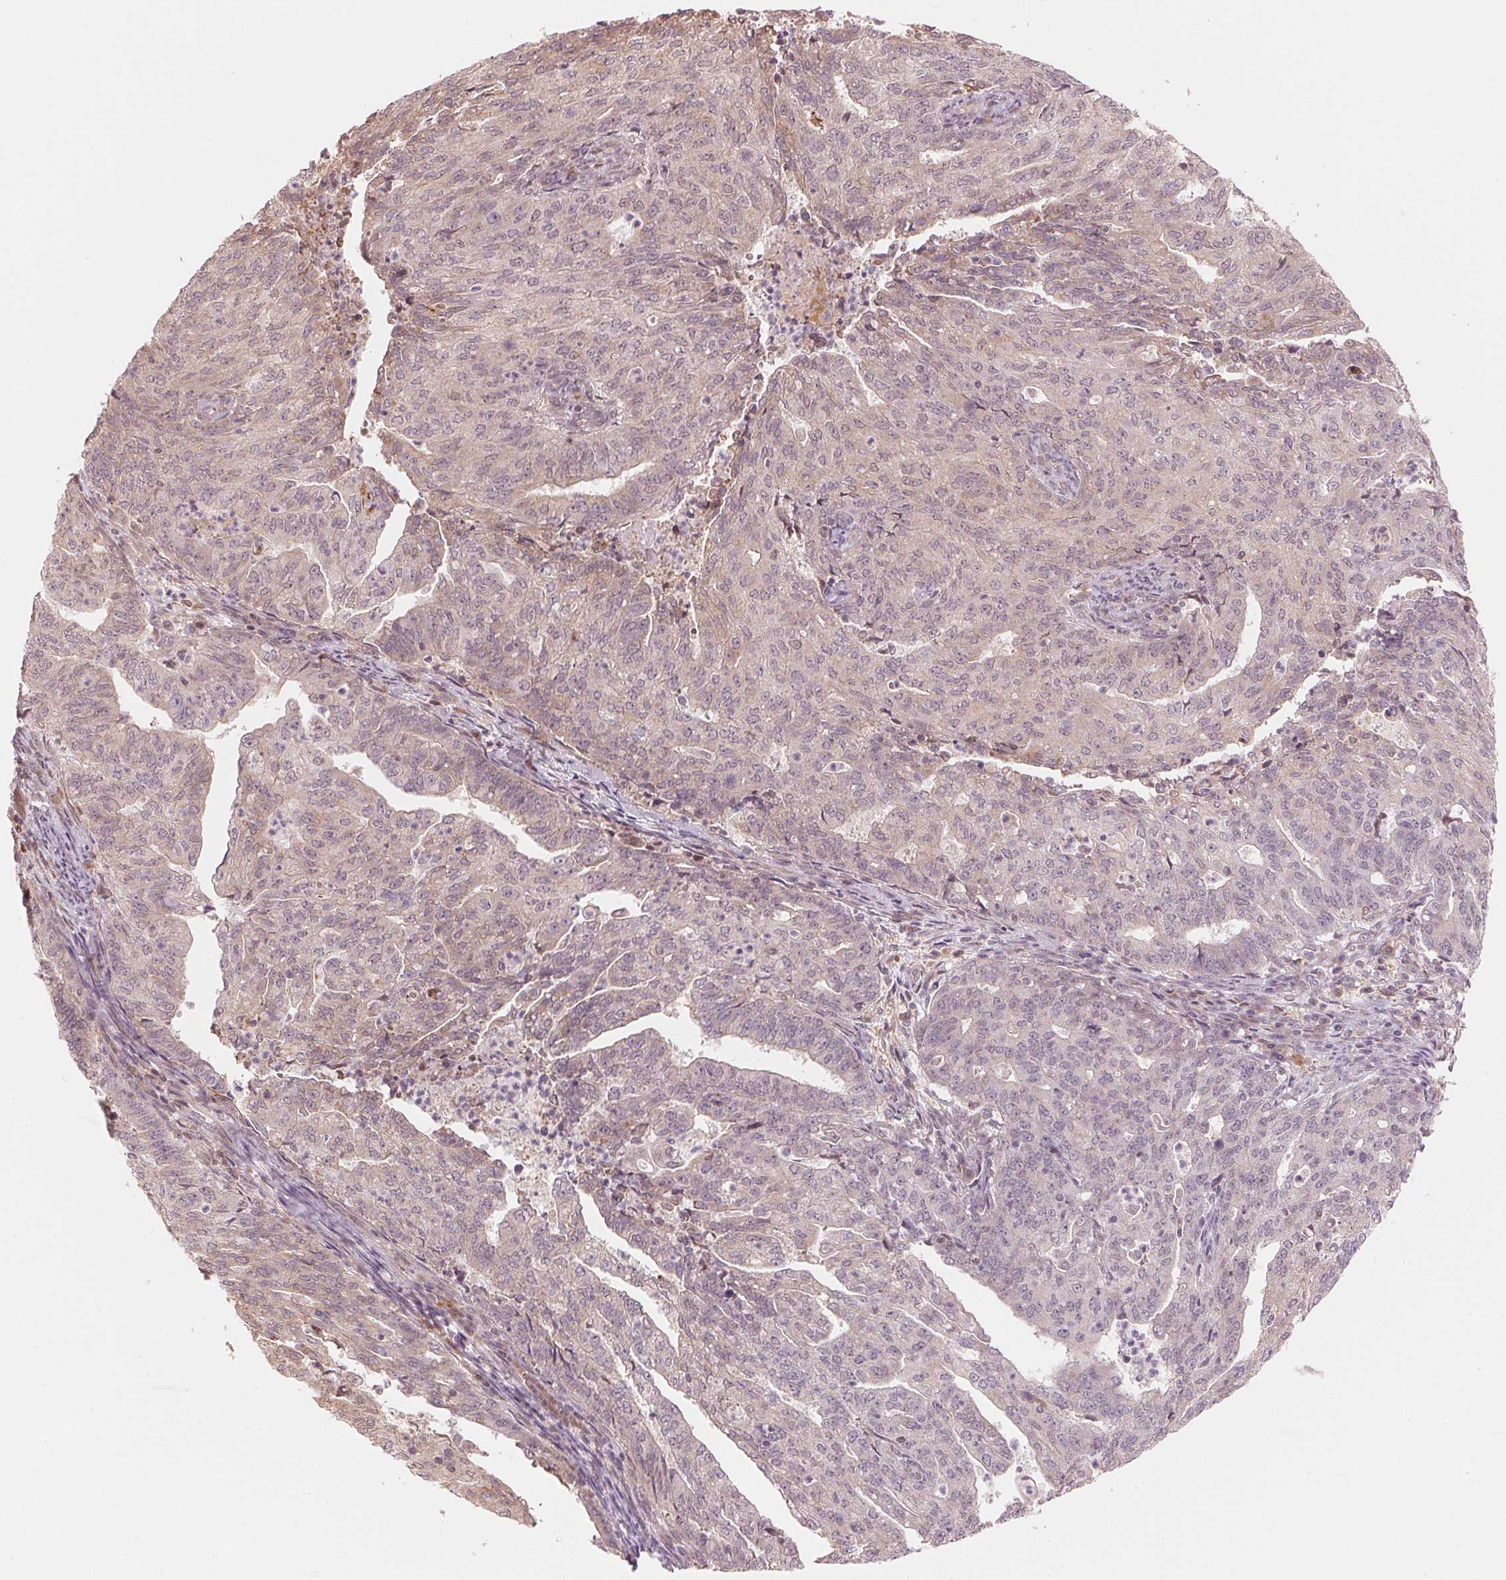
{"staining": {"intensity": "negative", "quantity": "none", "location": "none"}, "tissue": "endometrial cancer", "cell_type": "Tumor cells", "image_type": "cancer", "snomed": [{"axis": "morphology", "description": "Adenocarcinoma, NOS"}, {"axis": "topography", "description": "Endometrium"}], "caption": "This is an IHC image of adenocarcinoma (endometrial). There is no staining in tumor cells.", "gene": "PRKN", "patient": {"sex": "female", "age": 82}}